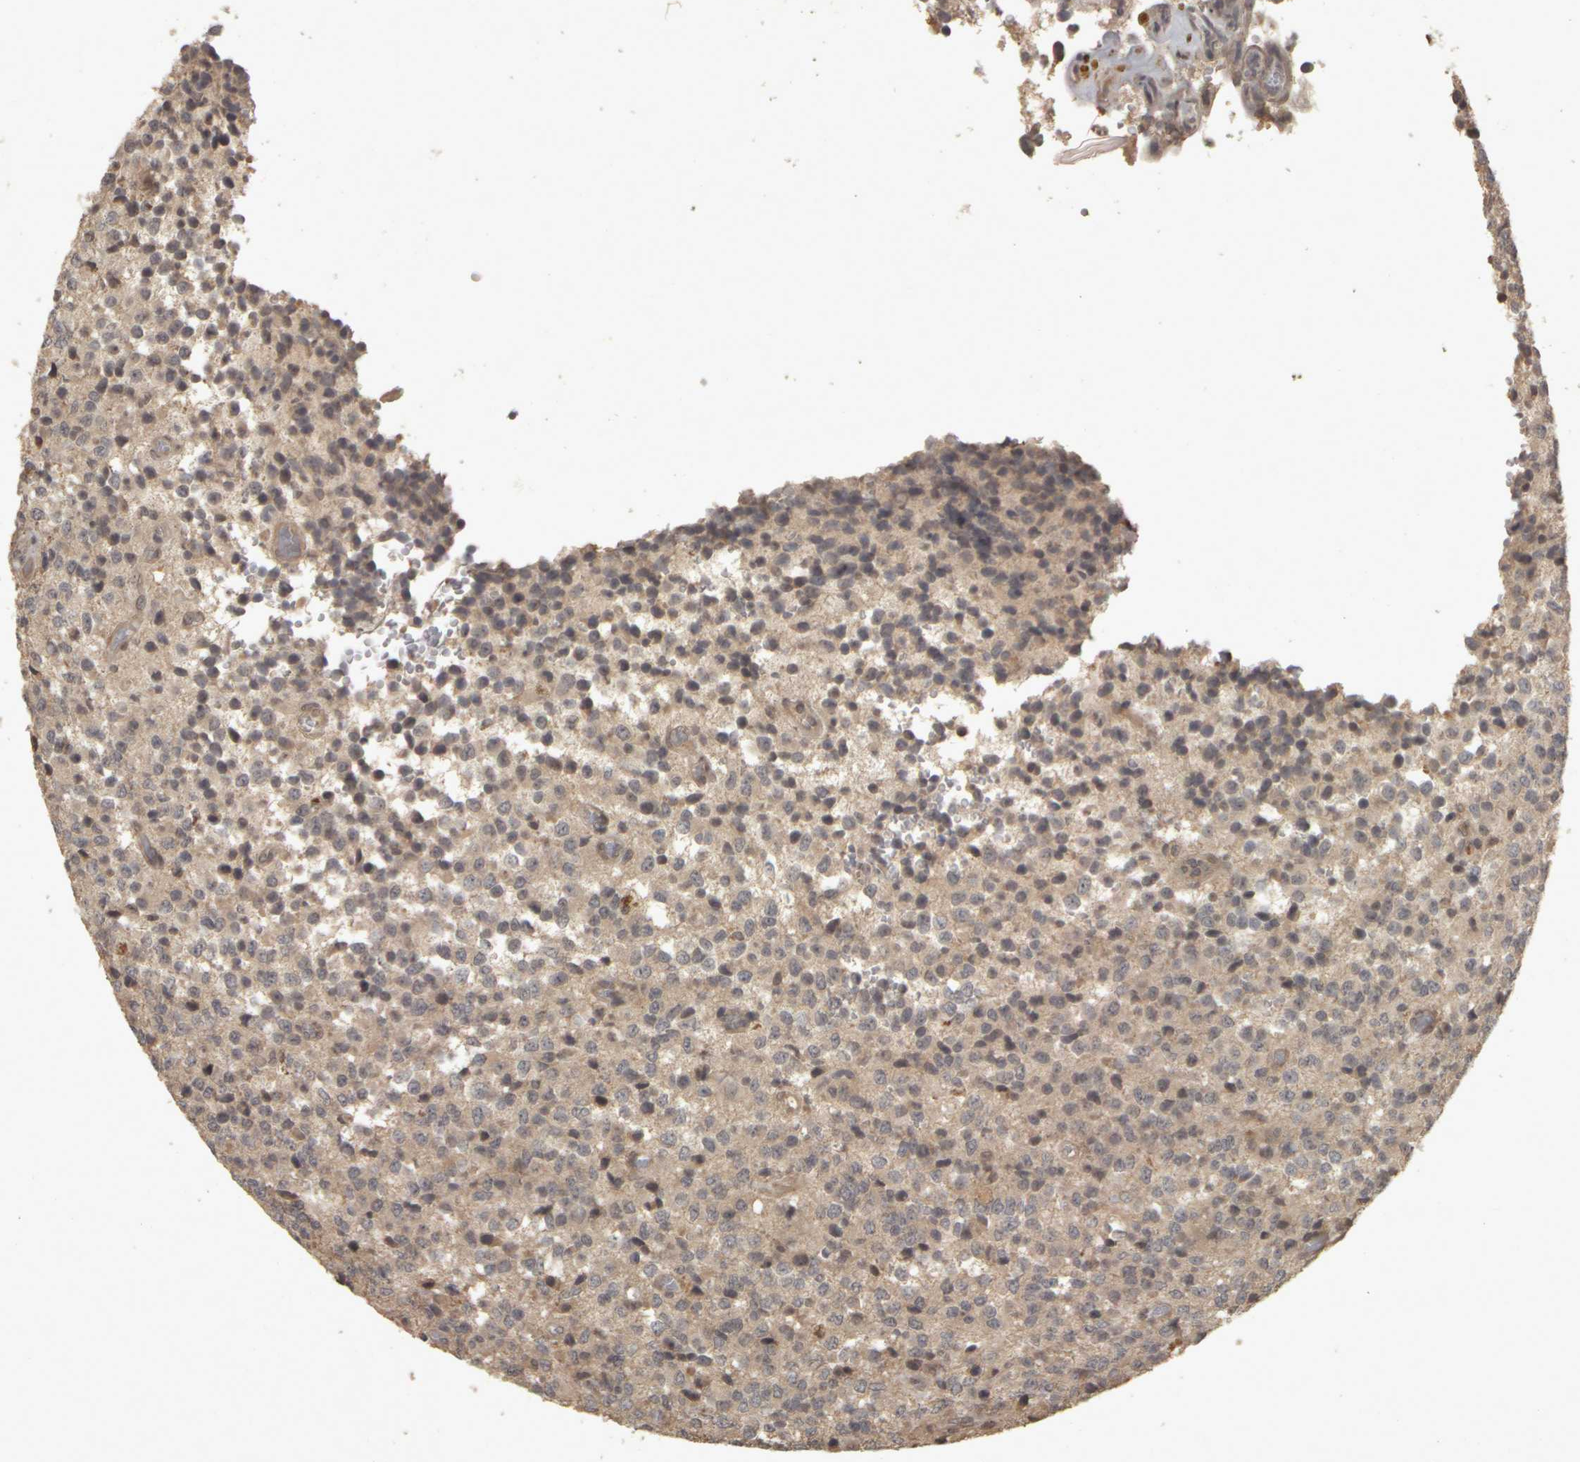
{"staining": {"intensity": "negative", "quantity": "none", "location": "none"}, "tissue": "glioma", "cell_type": "Tumor cells", "image_type": "cancer", "snomed": [{"axis": "morphology", "description": "Glioma, malignant, High grade"}, {"axis": "topography", "description": "pancreas cauda"}], "caption": "Immunohistochemical staining of human glioma reveals no significant expression in tumor cells.", "gene": "ACO1", "patient": {"sex": "male", "age": 60}}